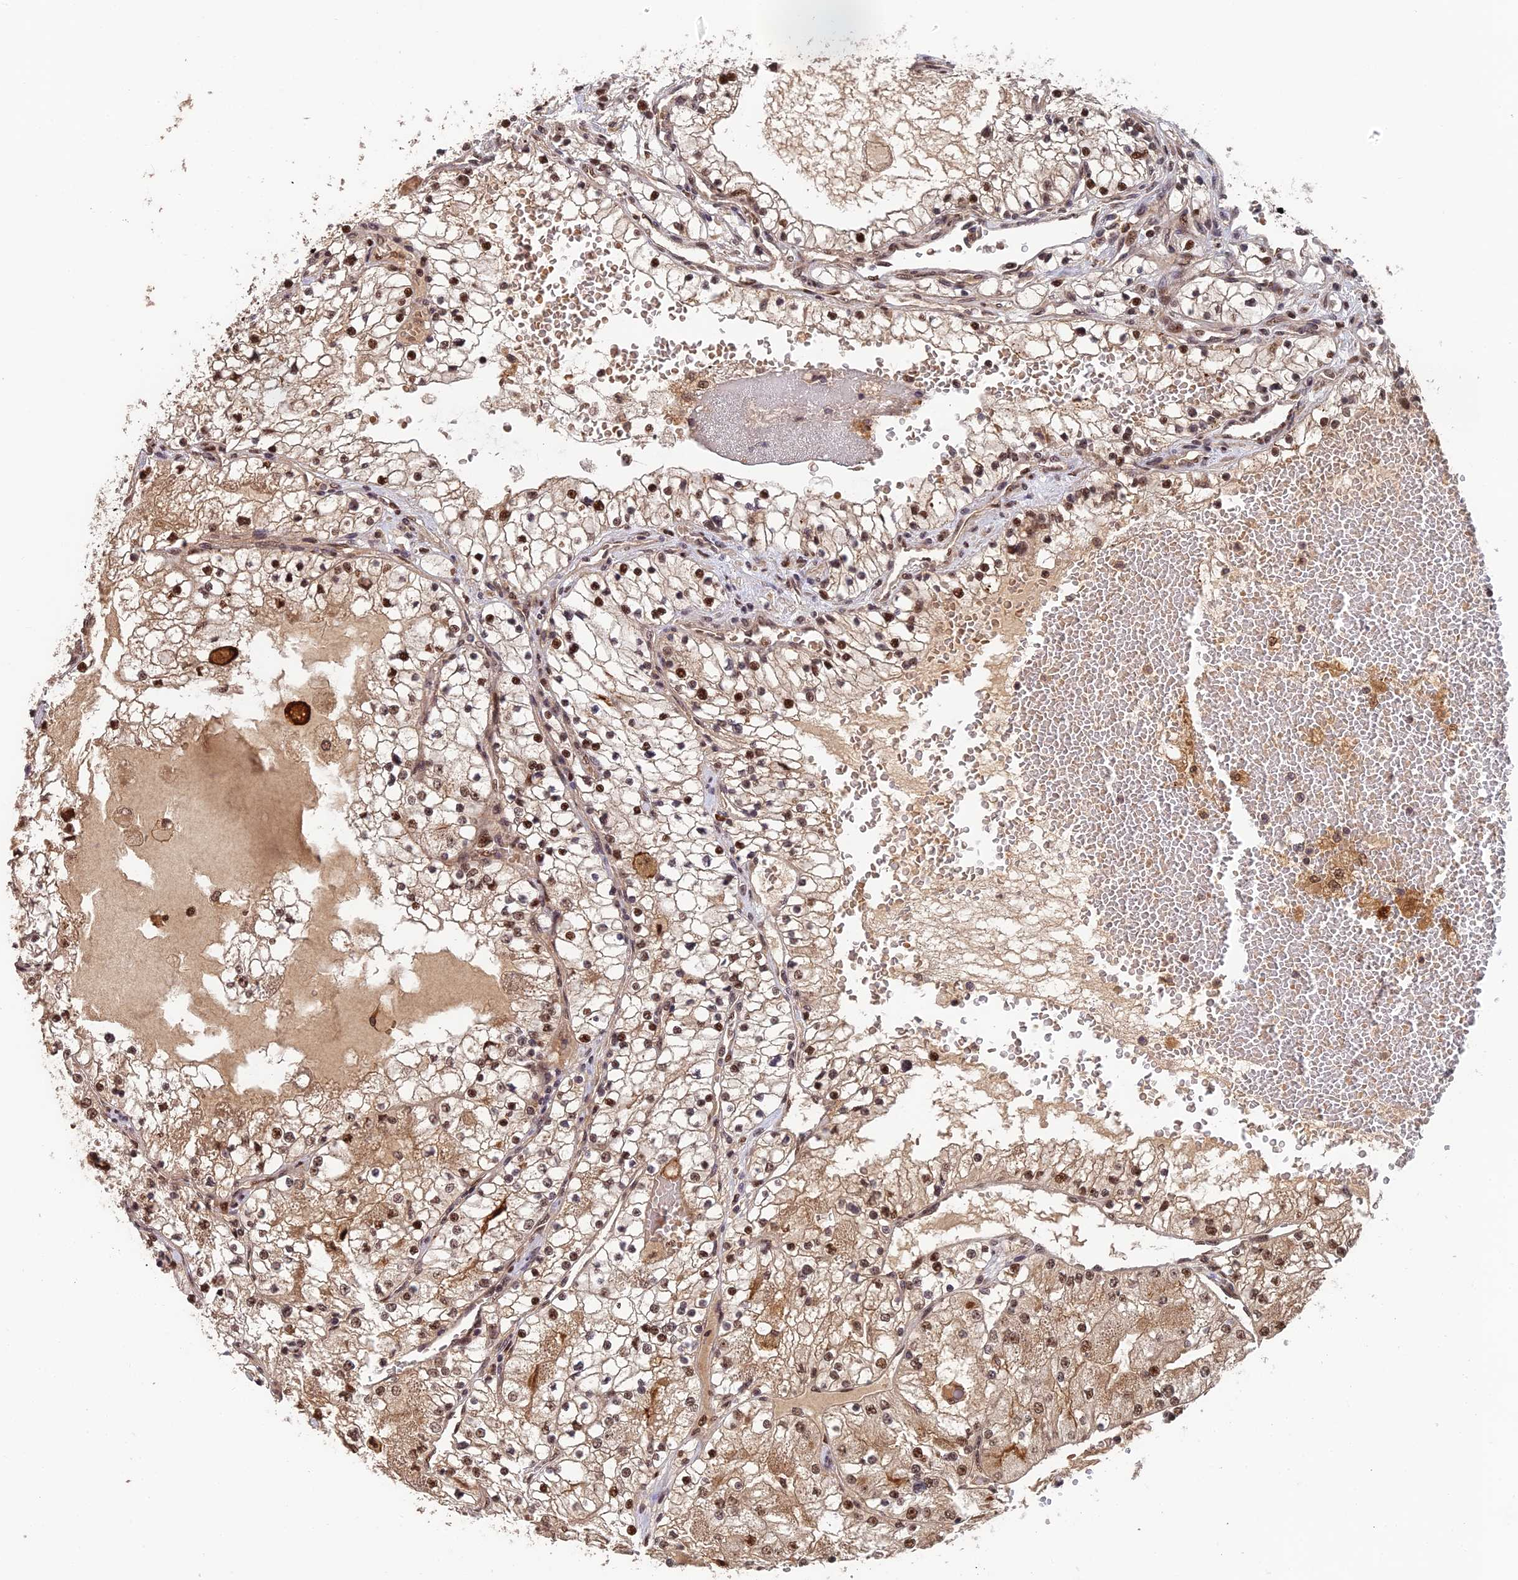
{"staining": {"intensity": "moderate", "quantity": ">75%", "location": "nuclear"}, "tissue": "renal cancer", "cell_type": "Tumor cells", "image_type": "cancer", "snomed": [{"axis": "morphology", "description": "Normal tissue, NOS"}, {"axis": "morphology", "description": "Adenocarcinoma, NOS"}, {"axis": "topography", "description": "Kidney"}], "caption": "Protein analysis of adenocarcinoma (renal) tissue exhibits moderate nuclear expression in about >75% of tumor cells.", "gene": "OSBPL1A", "patient": {"sex": "male", "age": 68}}